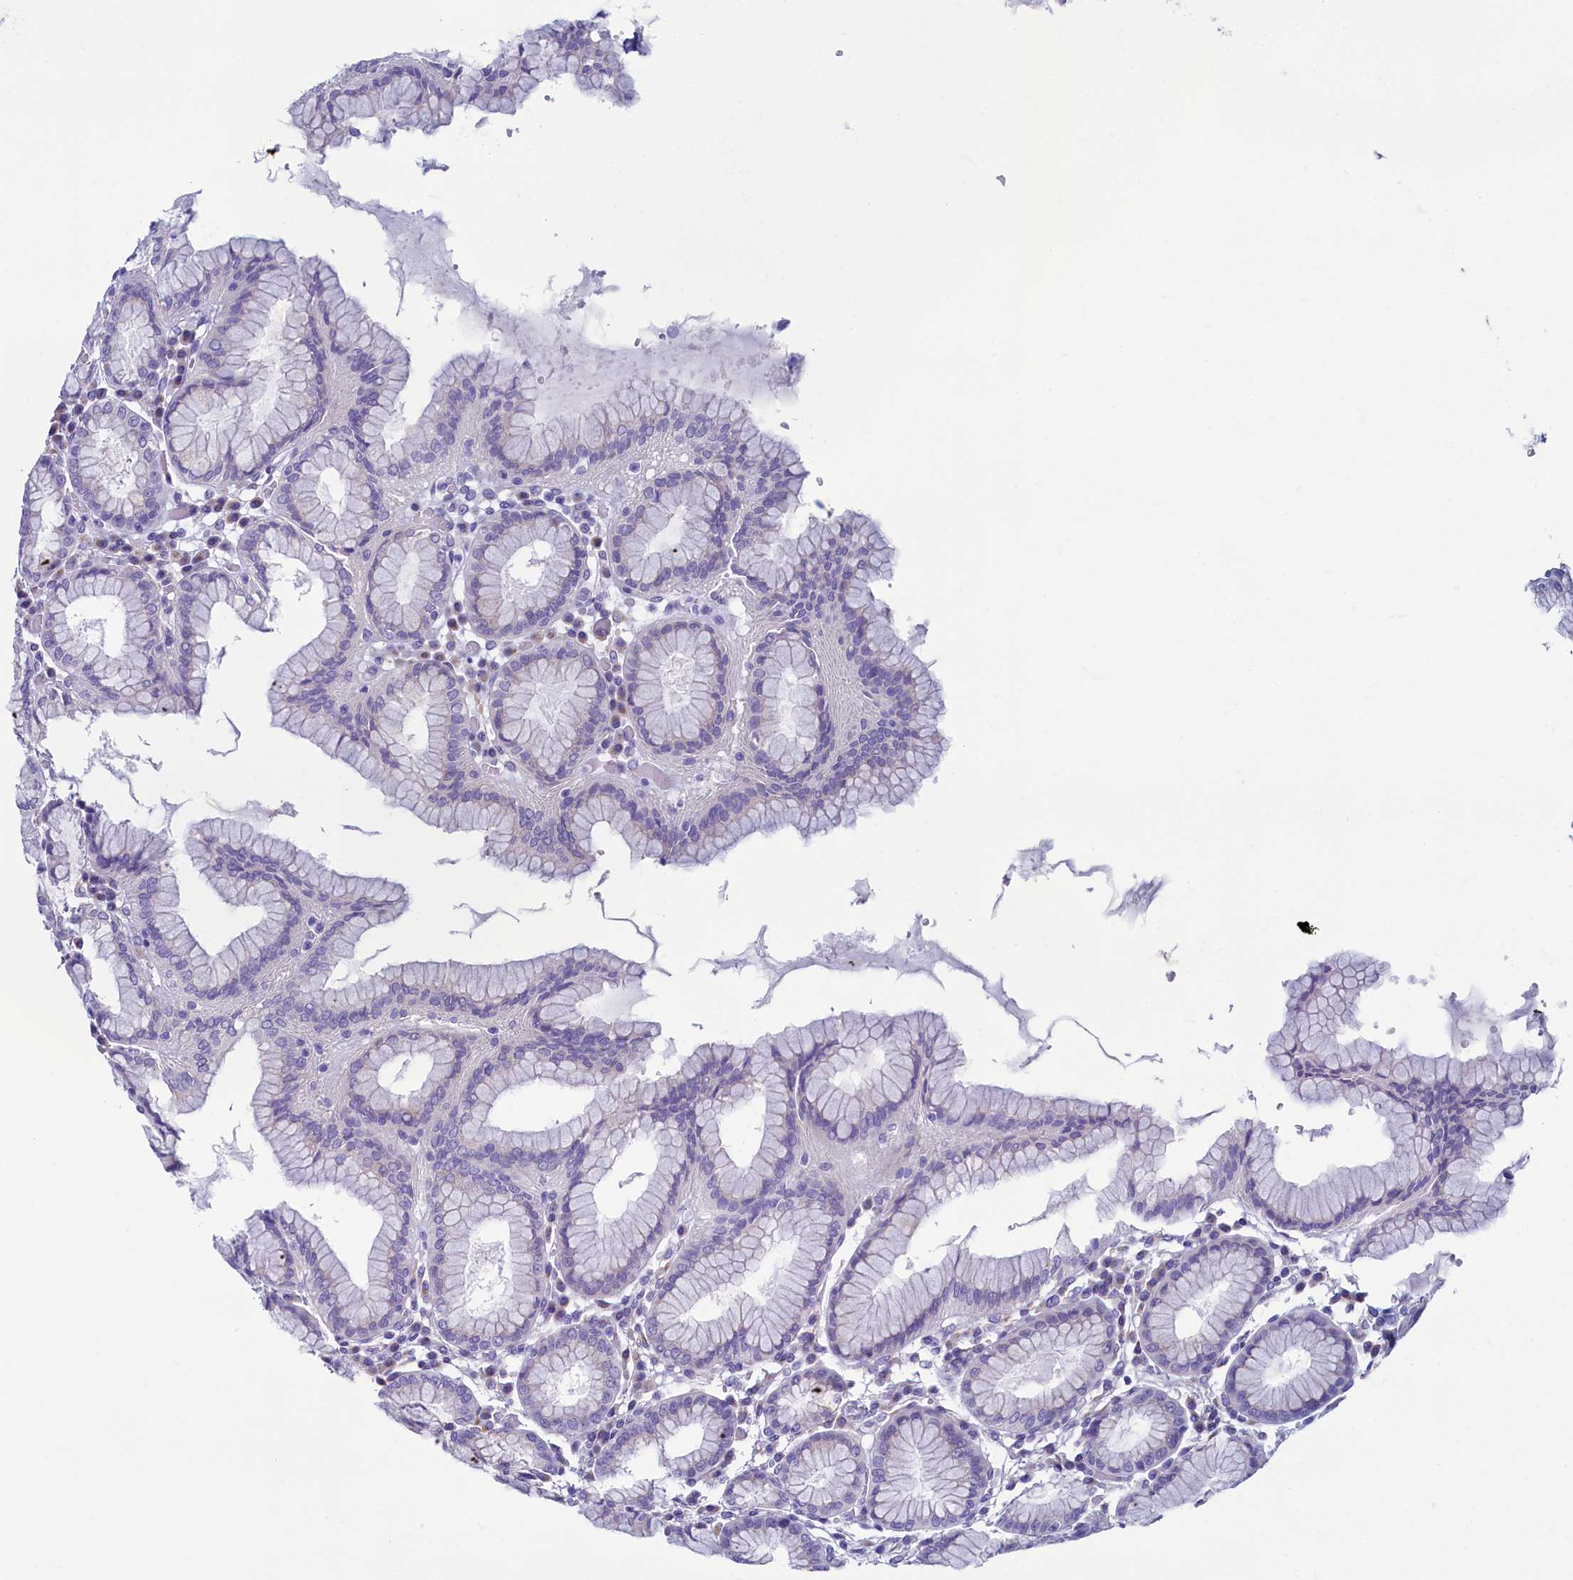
{"staining": {"intensity": "negative", "quantity": "none", "location": "none"}, "tissue": "stomach", "cell_type": "Glandular cells", "image_type": "normal", "snomed": [{"axis": "morphology", "description": "Normal tissue, NOS"}, {"axis": "topography", "description": "Stomach"}, {"axis": "topography", "description": "Stomach, lower"}], "caption": "Glandular cells are negative for protein expression in unremarkable human stomach. (DAB IHC visualized using brightfield microscopy, high magnification).", "gene": "SKA3", "patient": {"sex": "female", "age": 56}}